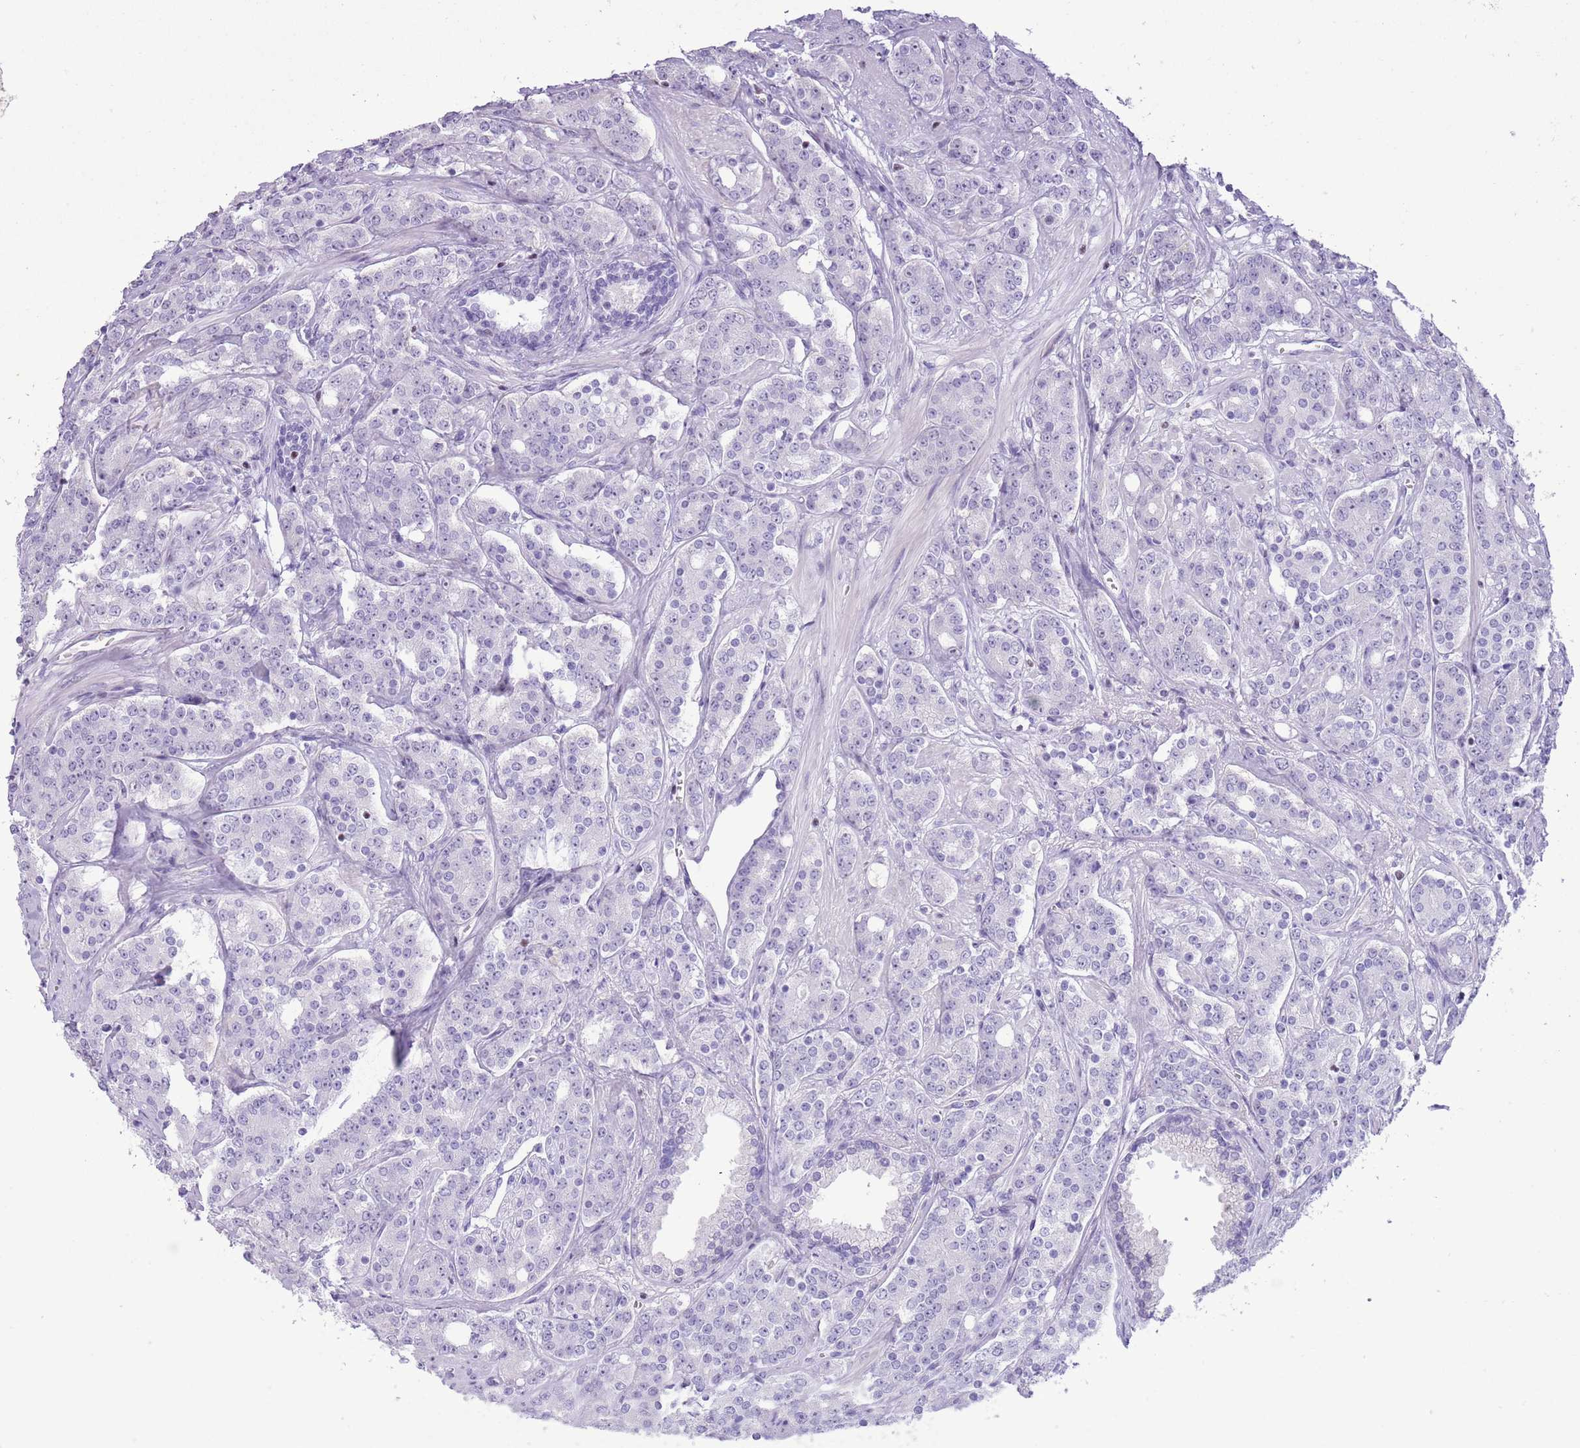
{"staining": {"intensity": "negative", "quantity": "none", "location": "none"}, "tissue": "prostate cancer", "cell_type": "Tumor cells", "image_type": "cancer", "snomed": [{"axis": "morphology", "description": "Adenocarcinoma, High grade"}, {"axis": "topography", "description": "Prostate"}], "caption": "High magnification brightfield microscopy of prostate adenocarcinoma (high-grade) stained with DAB (brown) and counterstained with hematoxylin (blue): tumor cells show no significant positivity.", "gene": "BCL11B", "patient": {"sex": "male", "age": 62}}